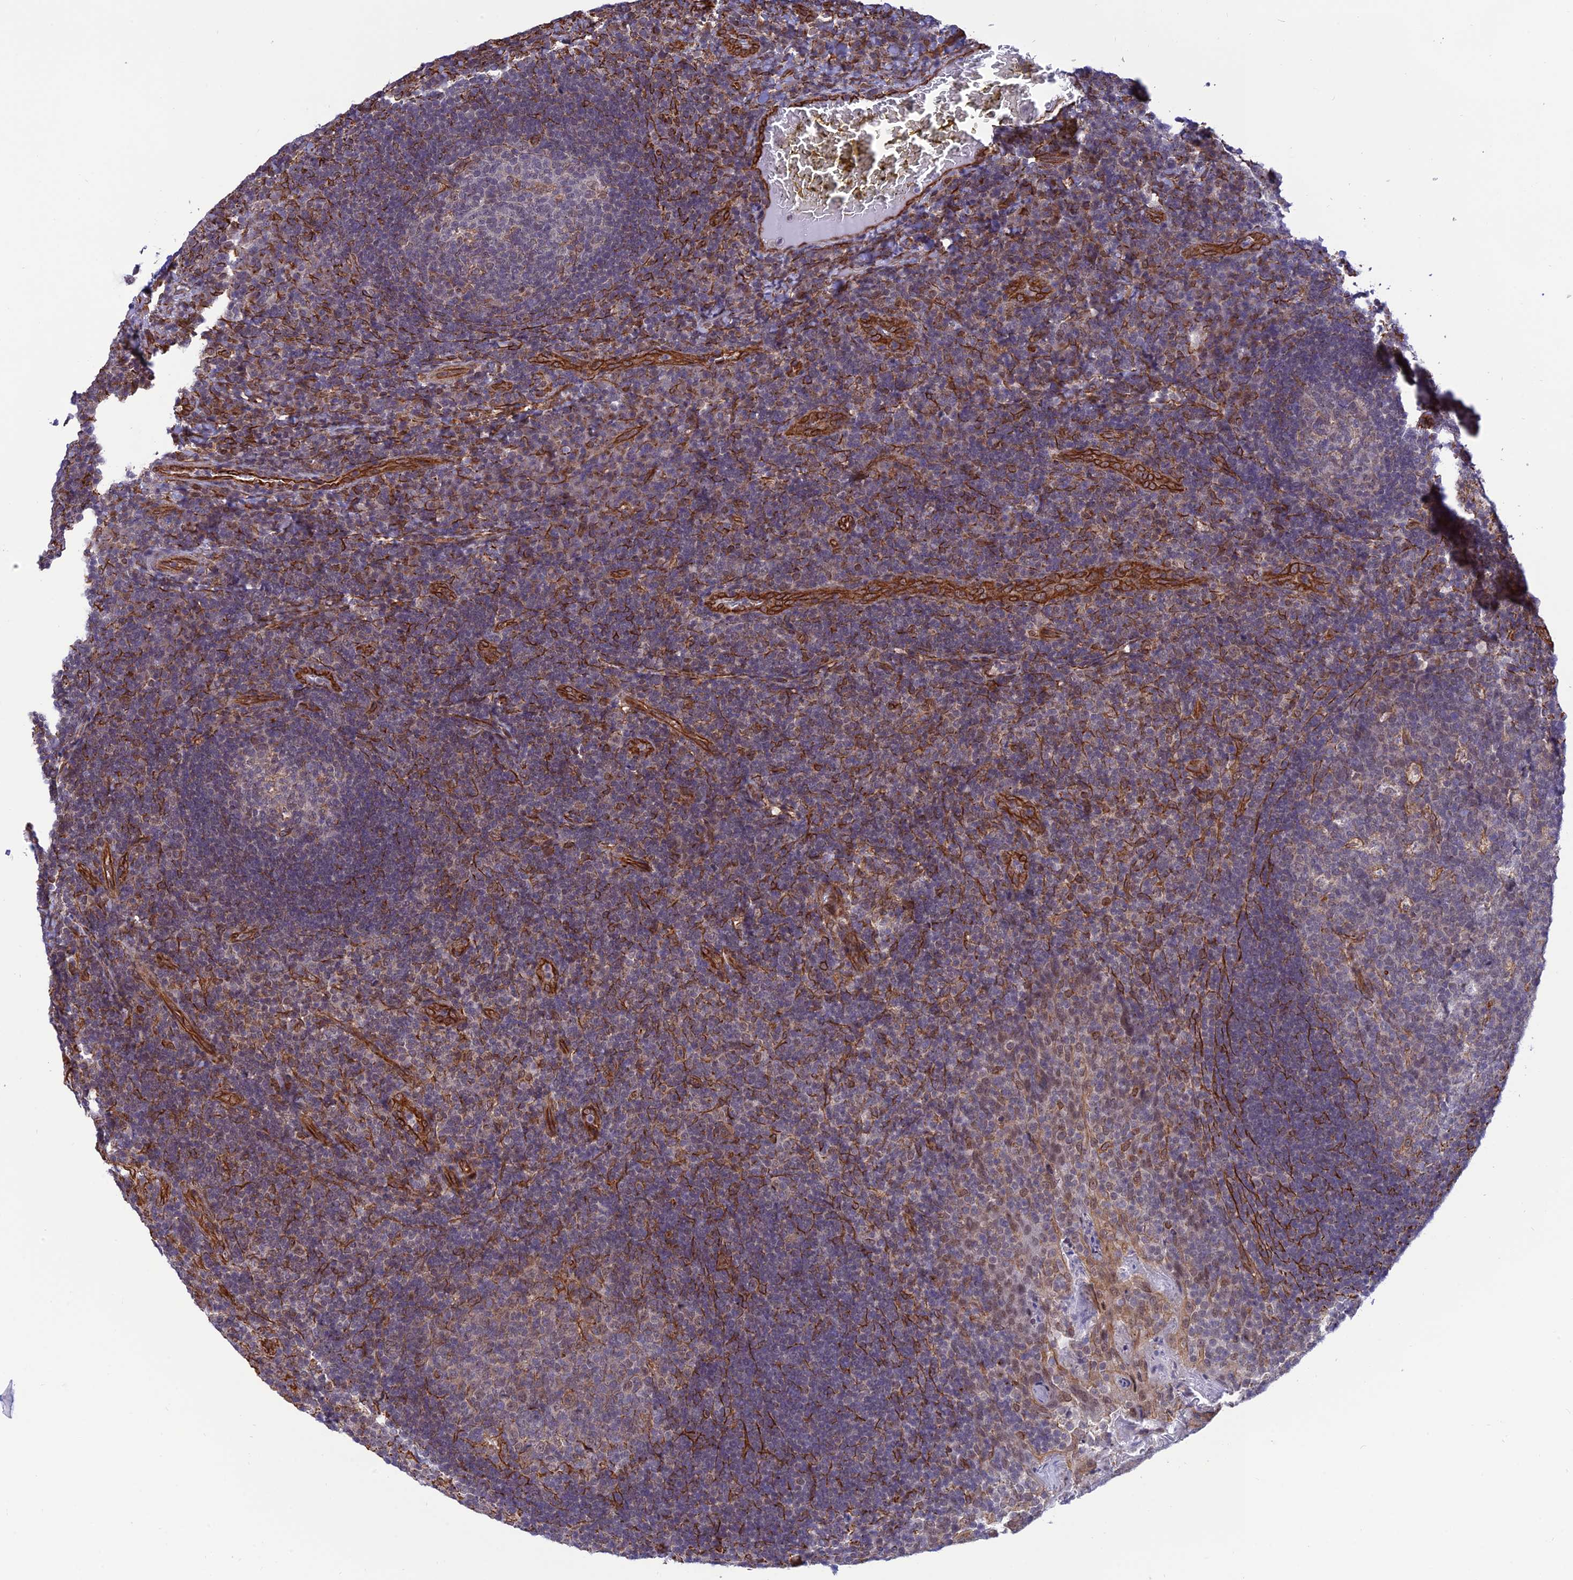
{"staining": {"intensity": "negative", "quantity": "none", "location": "none"}, "tissue": "tonsil", "cell_type": "Germinal center cells", "image_type": "normal", "snomed": [{"axis": "morphology", "description": "Normal tissue, NOS"}, {"axis": "topography", "description": "Tonsil"}], "caption": "IHC of benign human tonsil reveals no expression in germinal center cells. (DAB immunohistochemistry (IHC), high magnification).", "gene": "PAGR1", "patient": {"sex": "male", "age": 17}}